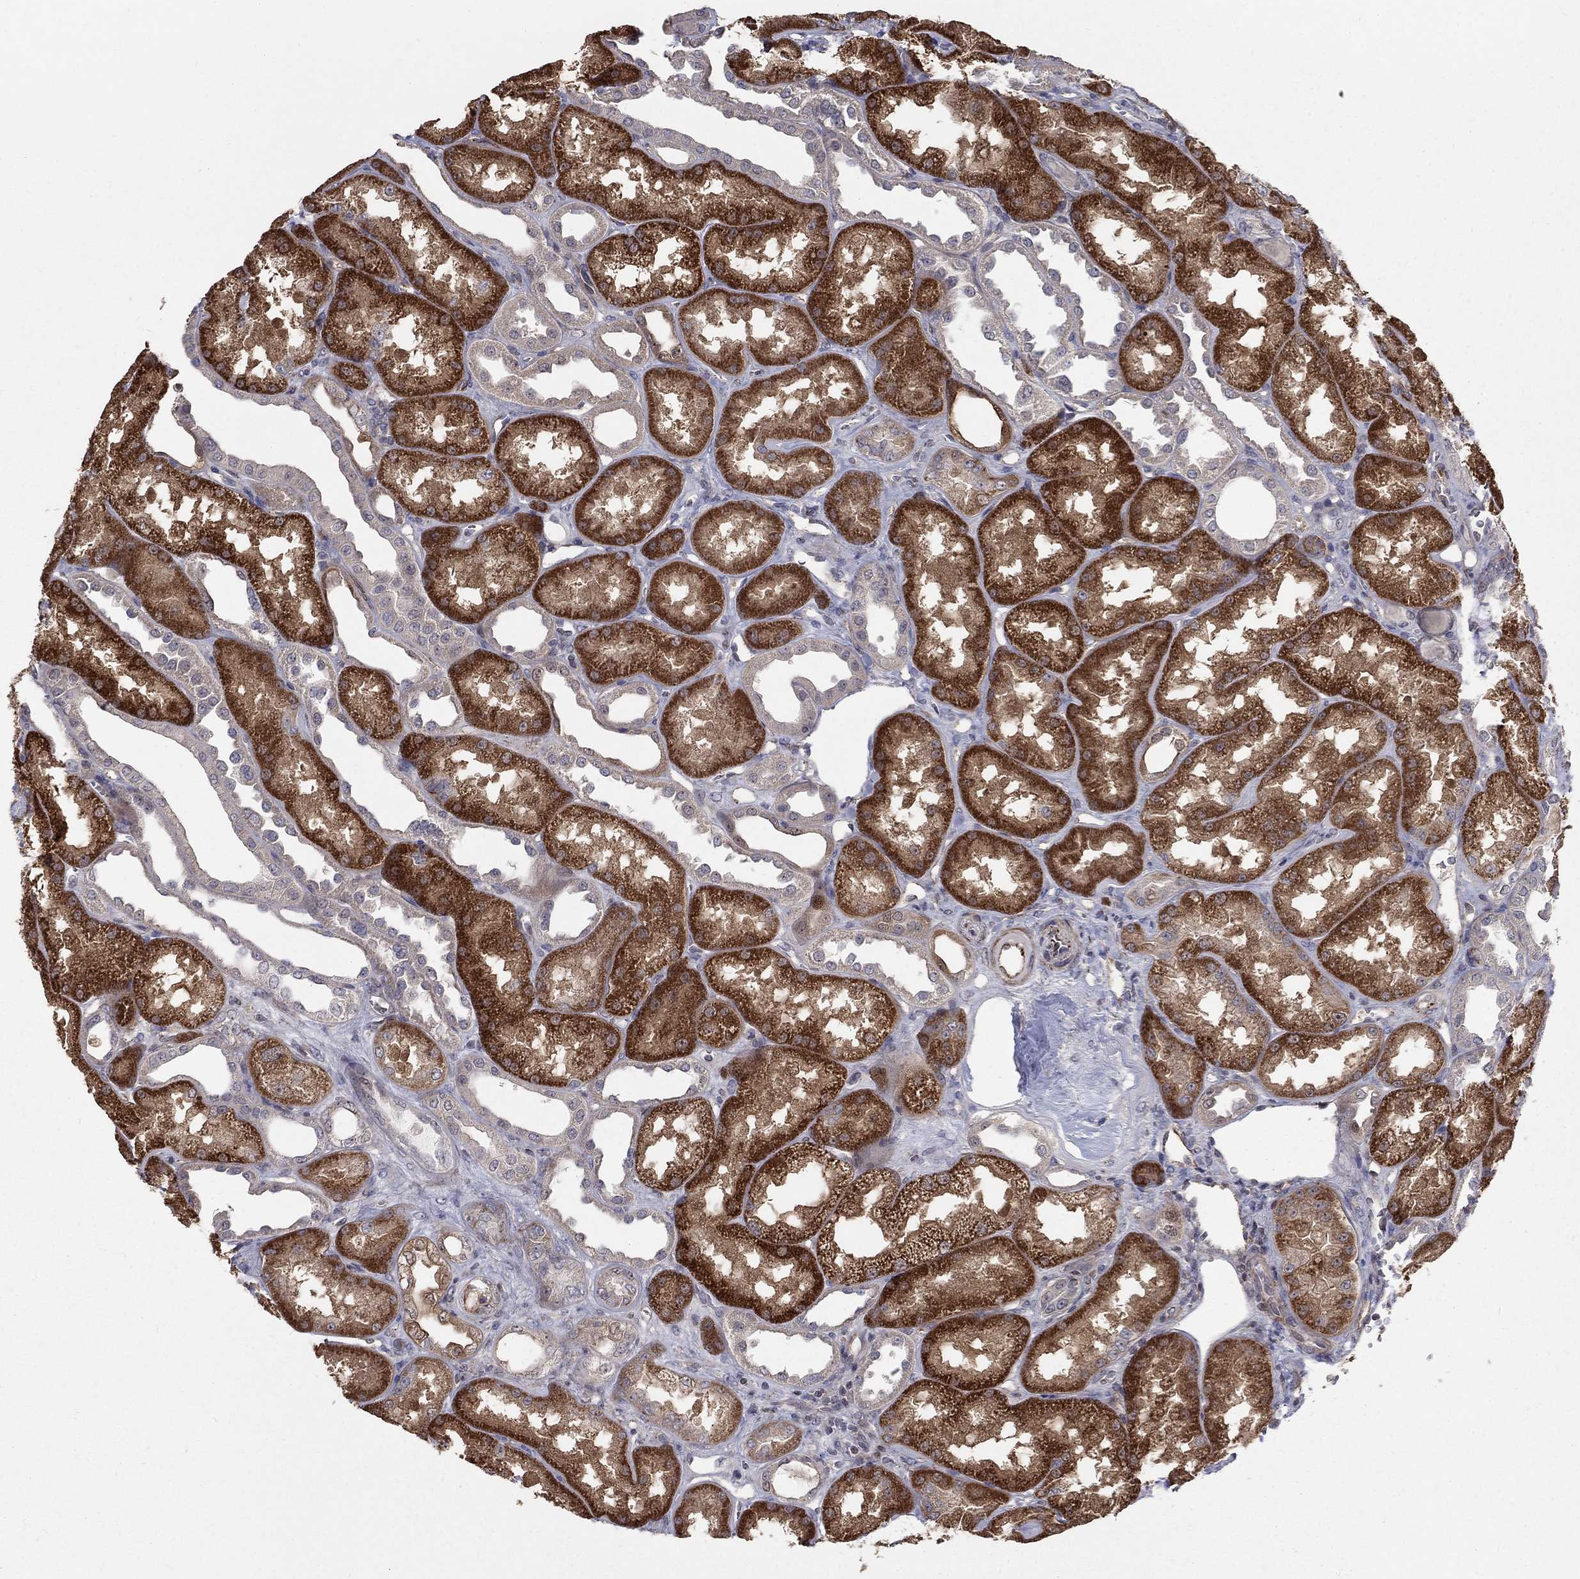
{"staining": {"intensity": "strong", "quantity": "25%-75%", "location": "cytoplasmic/membranous"}, "tissue": "kidney", "cell_type": "Cells in glomeruli", "image_type": "normal", "snomed": [{"axis": "morphology", "description": "Normal tissue, NOS"}, {"axis": "topography", "description": "Kidney"}], "caption": "A photomicrograph of human kidney stained for a protein displays strong cytoplasmic/membranous brown staining in cells in glomeruli.", "gene": "MSRA", "patient": {"sex": "male", "age": 61}}